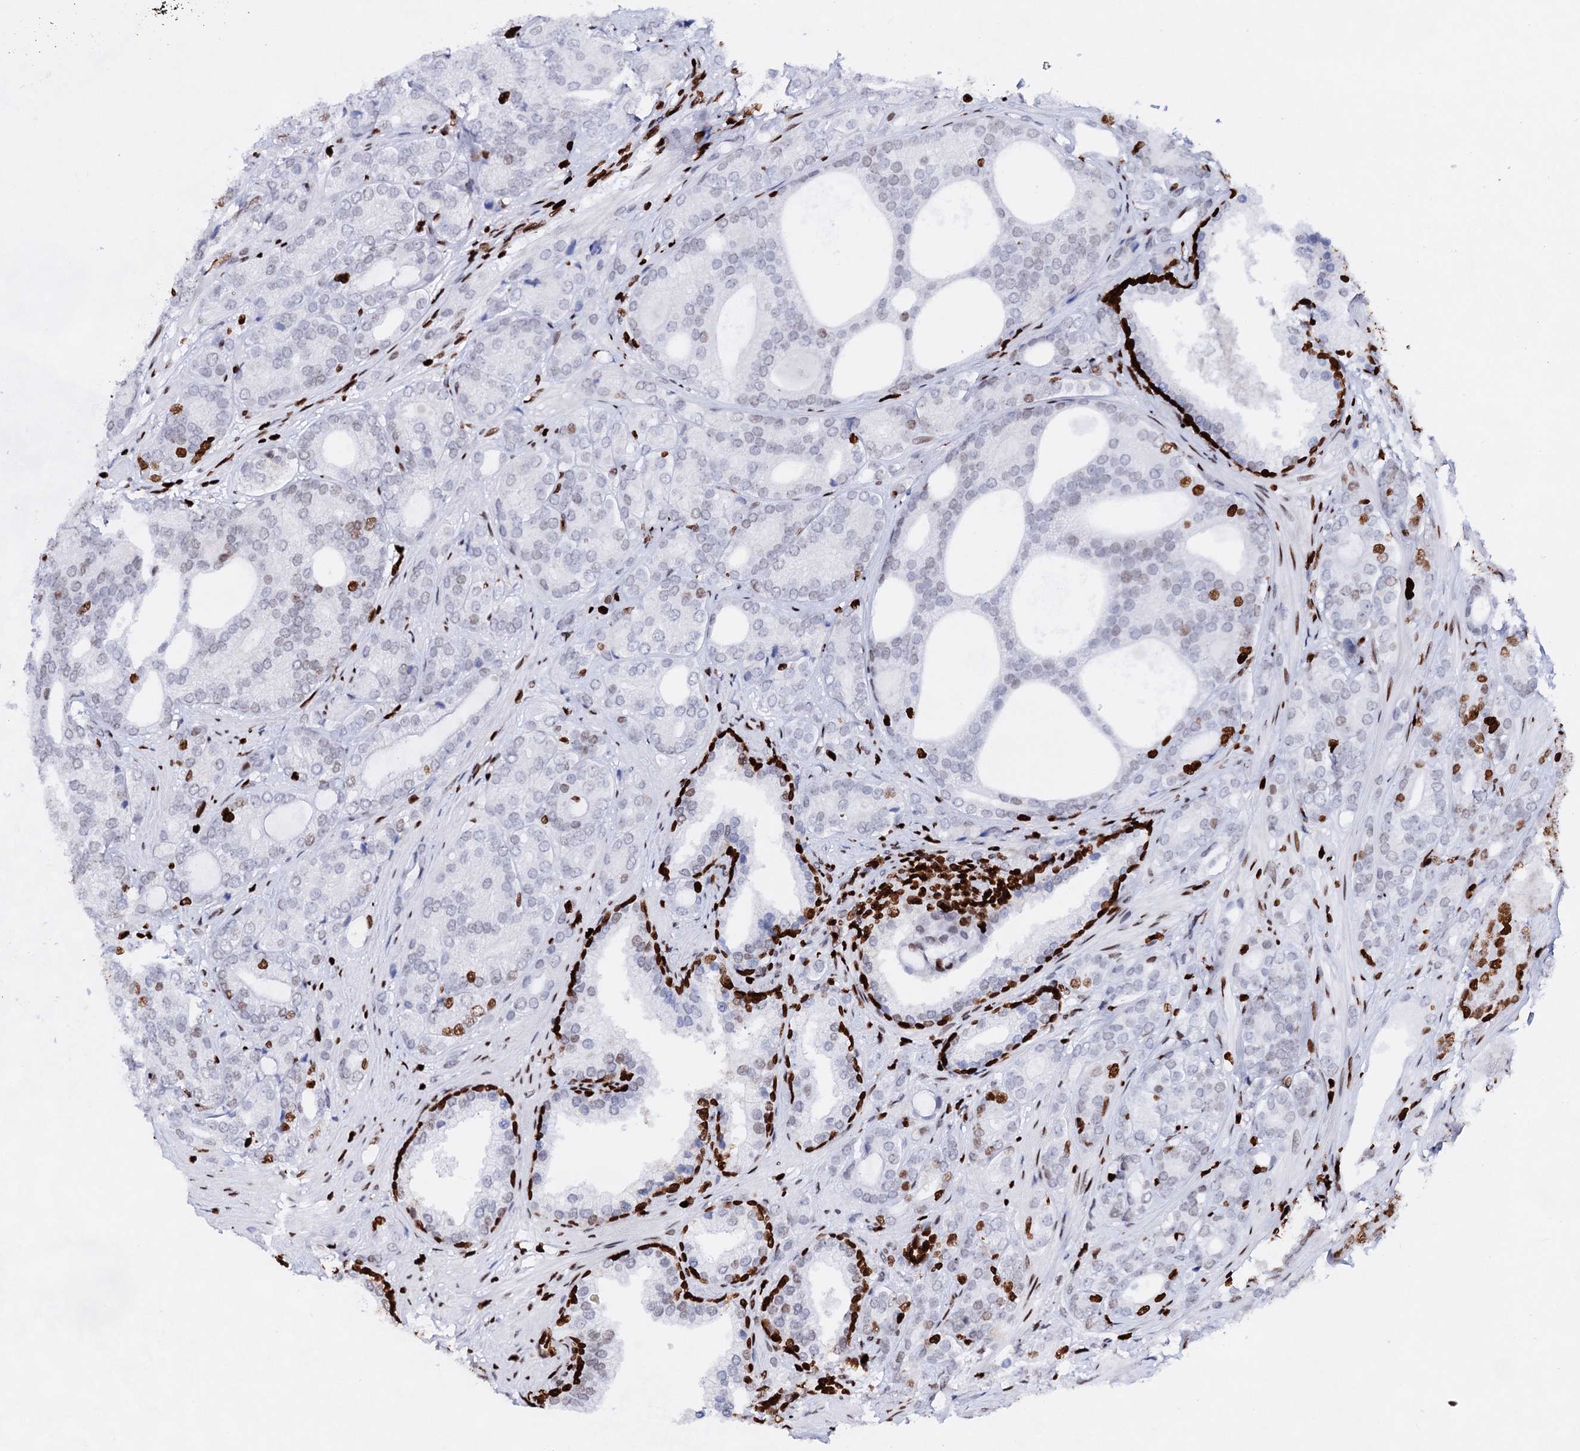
{"staining": {"intensity": "moderate", "quantity": "<25%", "location": "nuclear"}, "tissue": "prostate cancer", "cell_type": "Tumor cells", "image_type": "cancer", "snomed": [{"axis": "morphology", "description": "Adenocarcinoma, High grade"}, {"axis": "topography", "description": "Prostate"}], "caption": "This is a micrograph of immunohistochemistry (IHC) staining of prostate adenocarcinoma (high-grade), which shows moderate positivity in the nuclear of tumor cells.", "gene": "HMGB2", "patient": {"sex": "male", "age": 60}}